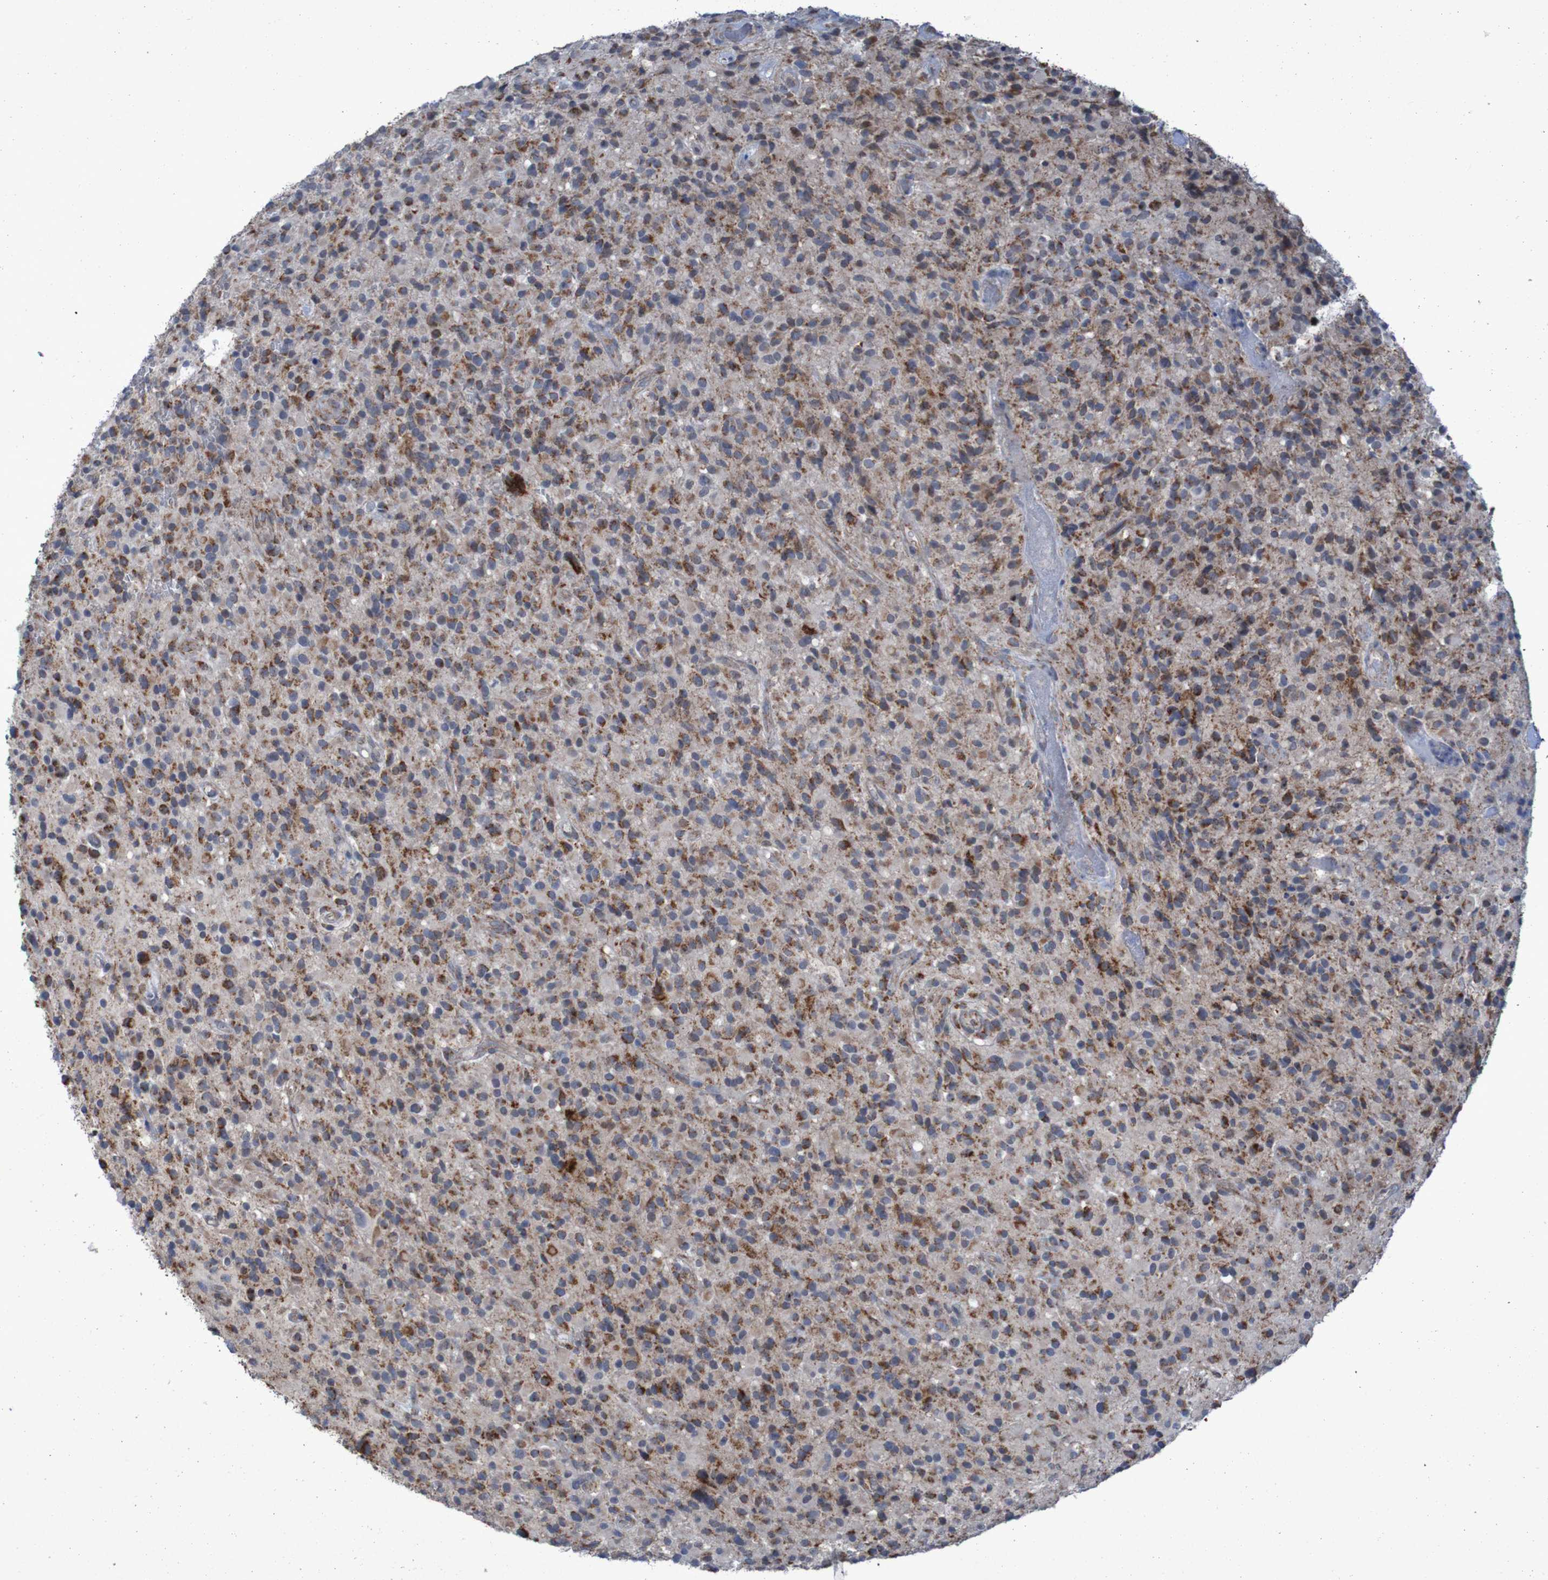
{"staining": {"intensity": "strong", "quantity": "25%-75%", "location": "cytoplasmic/membranous"}, "tissue": "glioma", "cell_type": "Tumor cells", "image_type": "cancer", "snomed": [{"axis": "morphology", "description": "Glioma, malignant, High grade"}, {"axis": "topography", "description": "Brain"}], "caption": "Glioma stained for a protein (brown) reveals strong cytoplasmic/membranous positive positivity in approximately 25%-75% of tumor cells.", "gene": "CCDC51", "patient": {"sex": "male", "age": 71}}